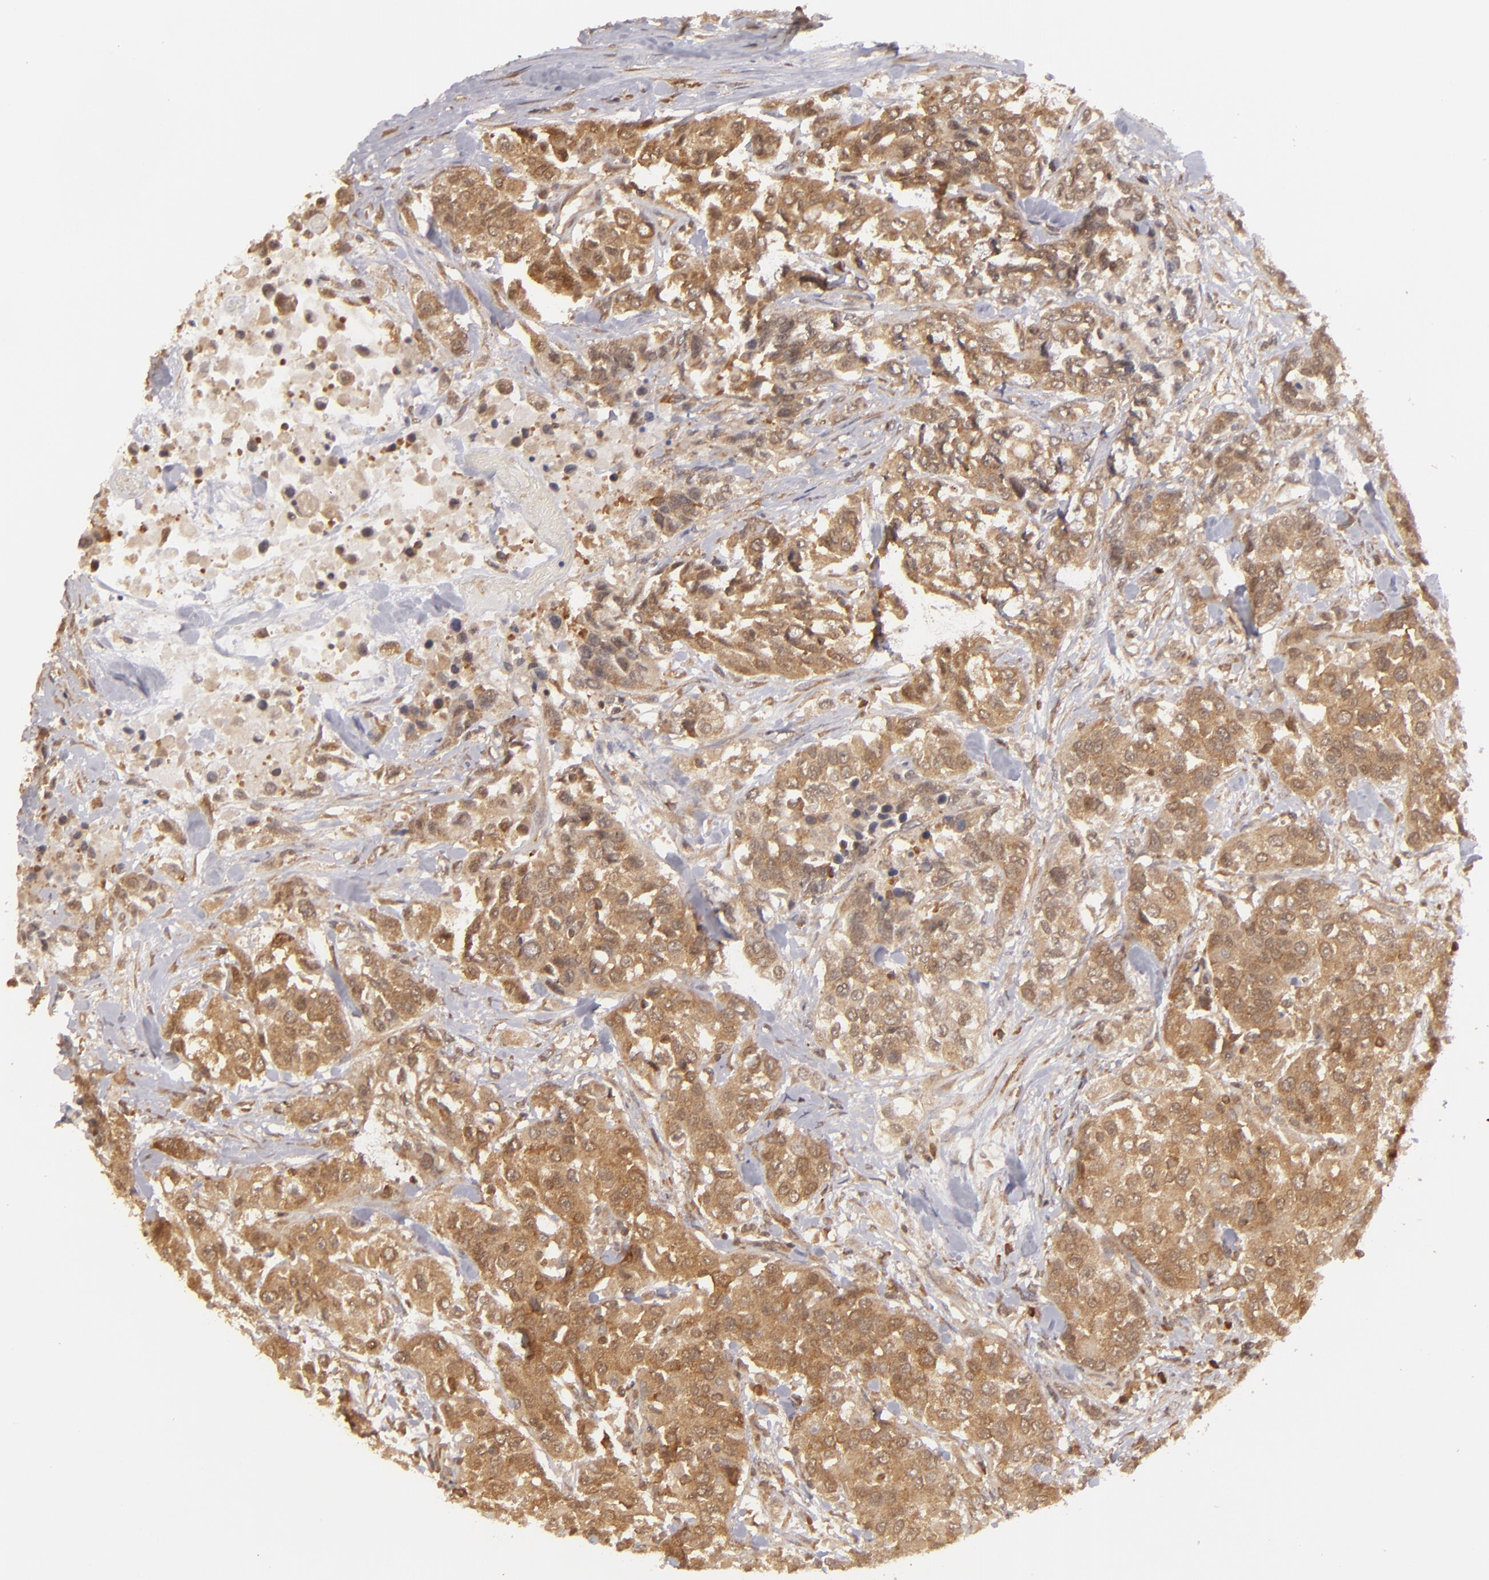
{"staining": {"intensity": "moderate", "quantity": ">75%", "location": "cytoplasmic/membranous"}, "tissue": "urothelial cancer", "cell_type": "Tumor cells", "image_type": "cancer", "snomed": [{"axis": "morphology", "description": "Urothelial carcinoma, High grade"}, {"axis": "topography", "description": "Urinary bladder"}], "caption": "Brown immunohistochemical staining in urothelial cancer demonstrates moderate cytoplasmic/membranous positivity in about >75% of tumor cells. (DAB (3,3'-diaminobenzidine) IHC with brightfield microscopy, high magnification).", "gene": "MAPK3", "patient": {"sex": "female", "age": 80}}